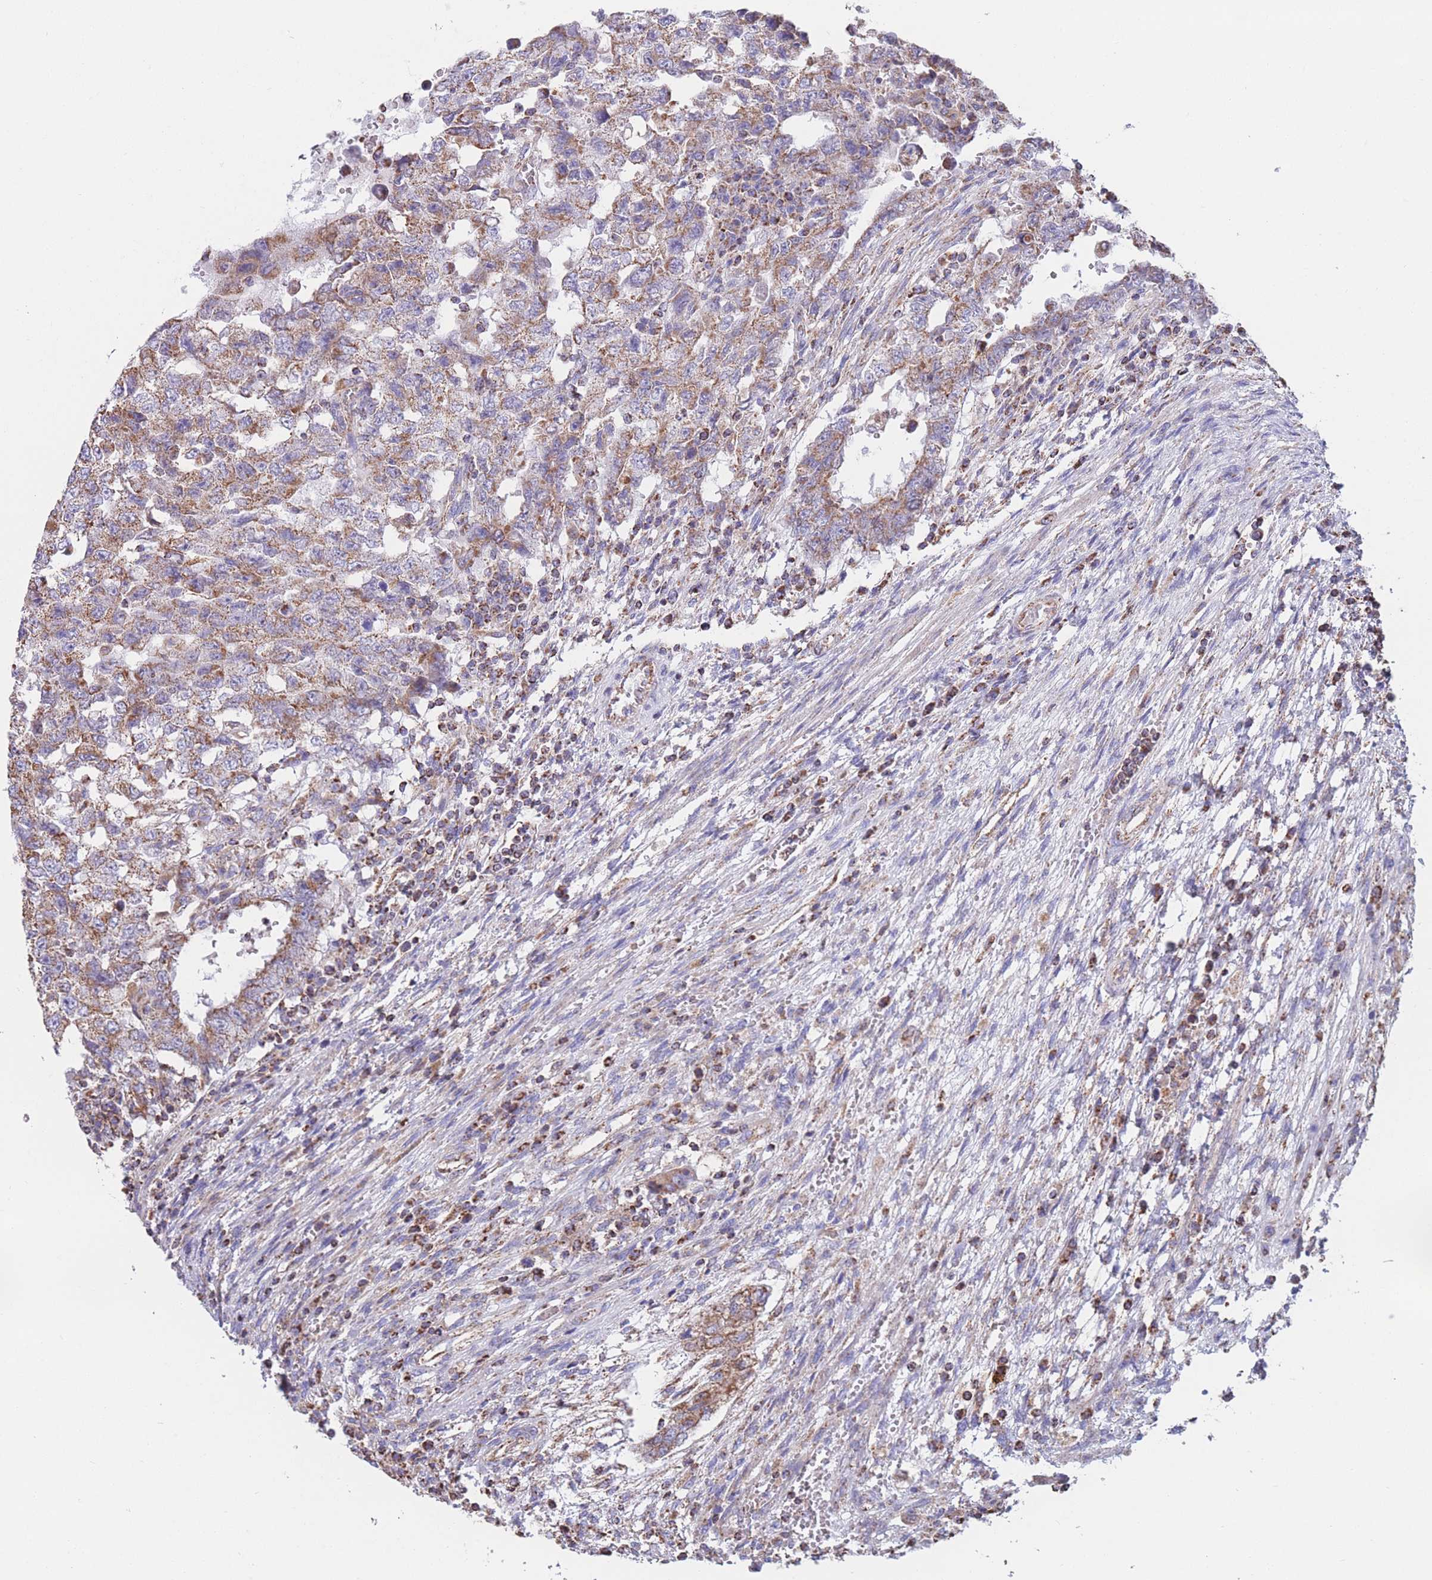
{"staining": {"intensity": "moderate", "quantity": "<25%", "location": "cytoplasmic/membranous"}, "tissue": "testis cancer", "cell_type": "Tumor cells", "image_type": "cancer", "snomed": [{"axis": "morphology", "description": "Carcinoma, Embryonal, NOS"}, {"axis": "topography", "description": "Testis"}], "caption": "A low amount of moderate cytoplasmic/membranous staining is seen in about <25% of tumor cells in embryonal carcinoma (testis) tissue.", "gene": "FKBP8", "patient": {"sex": "male", "age": 26}}